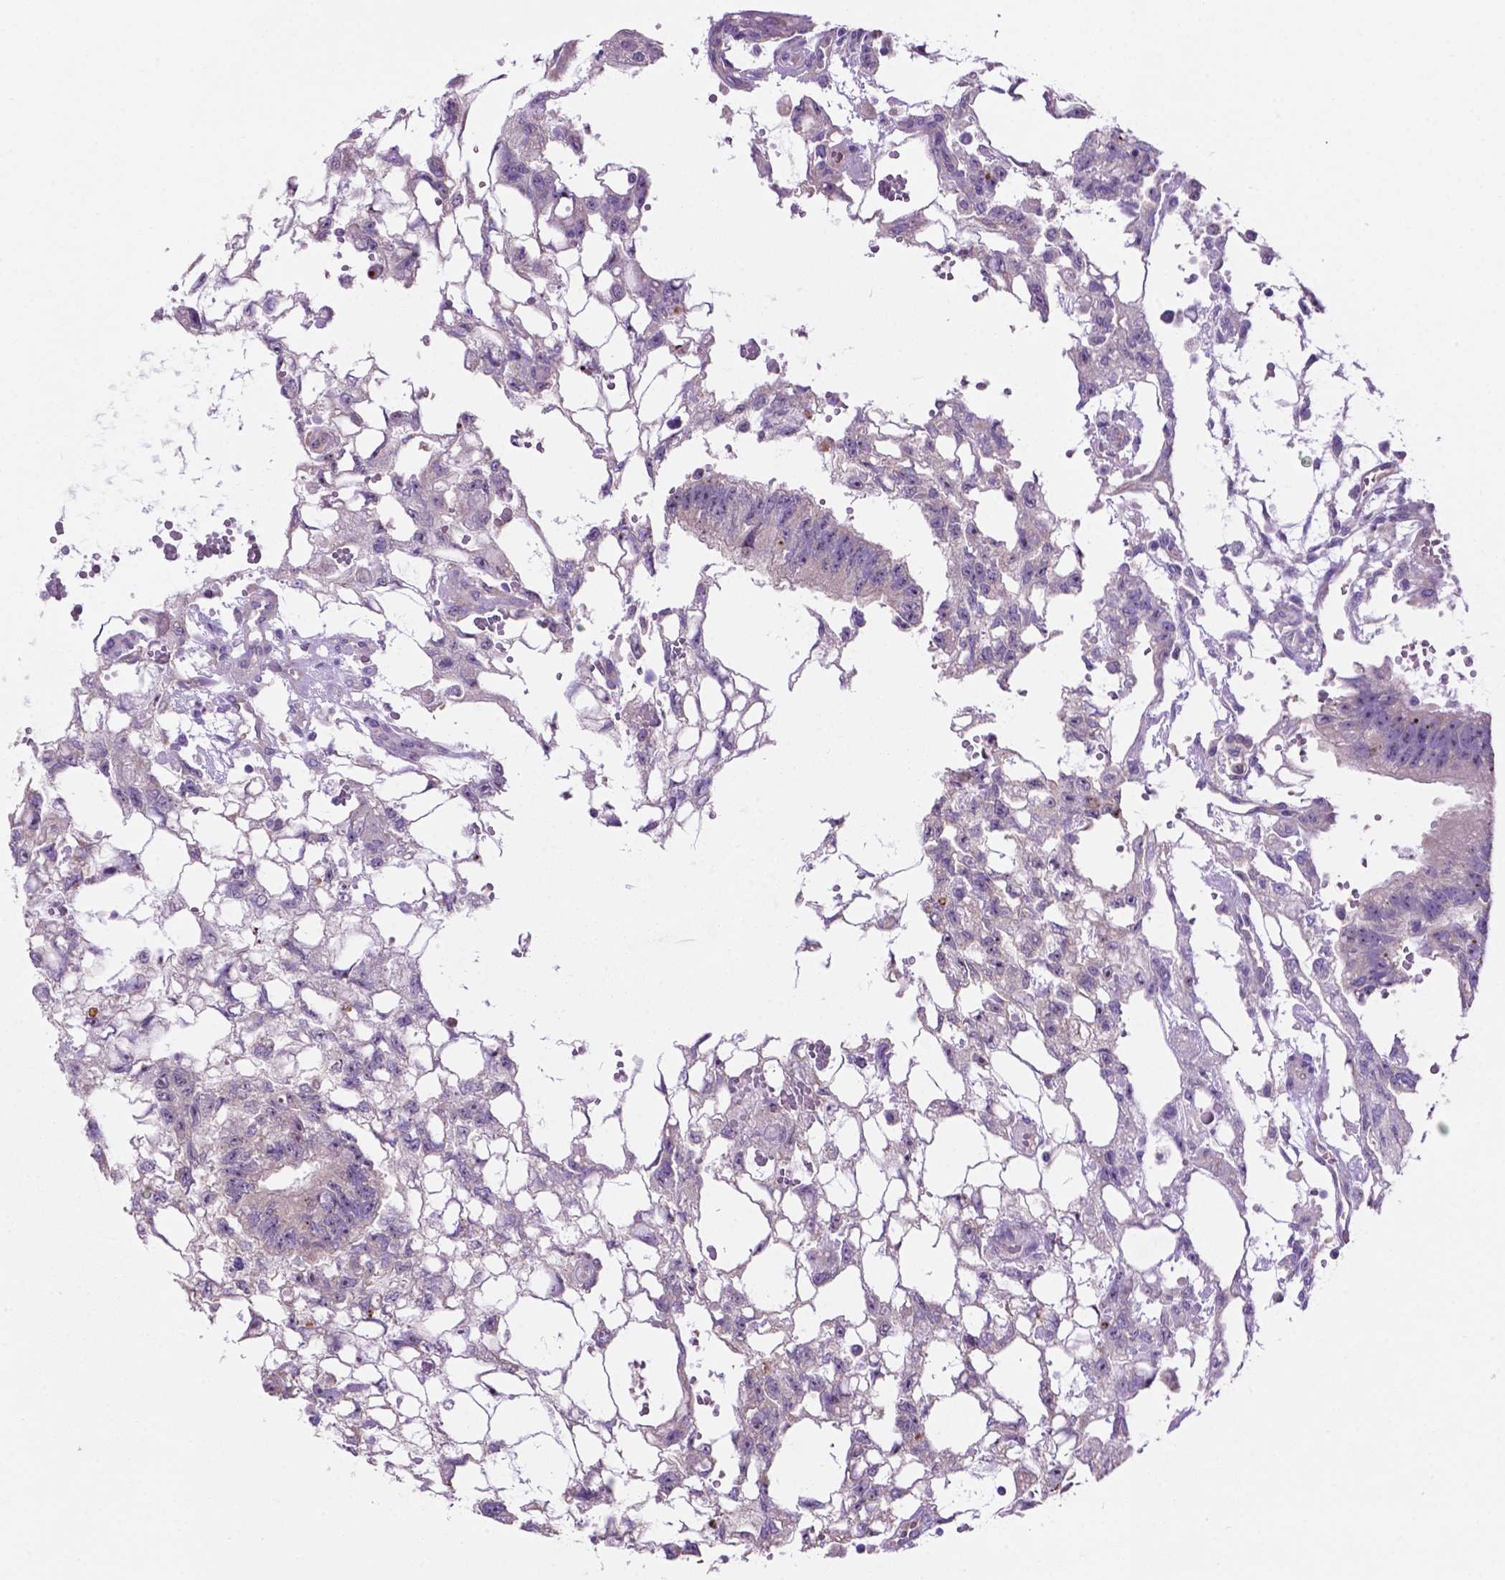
{"staining": {"intensity": "negative", "quantity": "none", "location": "none"}, "tissue": "testis cancer", "cell_type": "Tumor cells", "image_type": "cancer", "snomed": [{"axis": "morphology", "description": "Carcinoma, Embryonal, NOS"}, {"axis": "topography", "description": "Testis"}], "caption": "Tumor cells show no significant protein staining in embryonal carcinoma (testis). (IHC, brightfield microscopy, high magnification).", "gene": "SPDYA", "patient": {"sex": "male", "age": 32}}